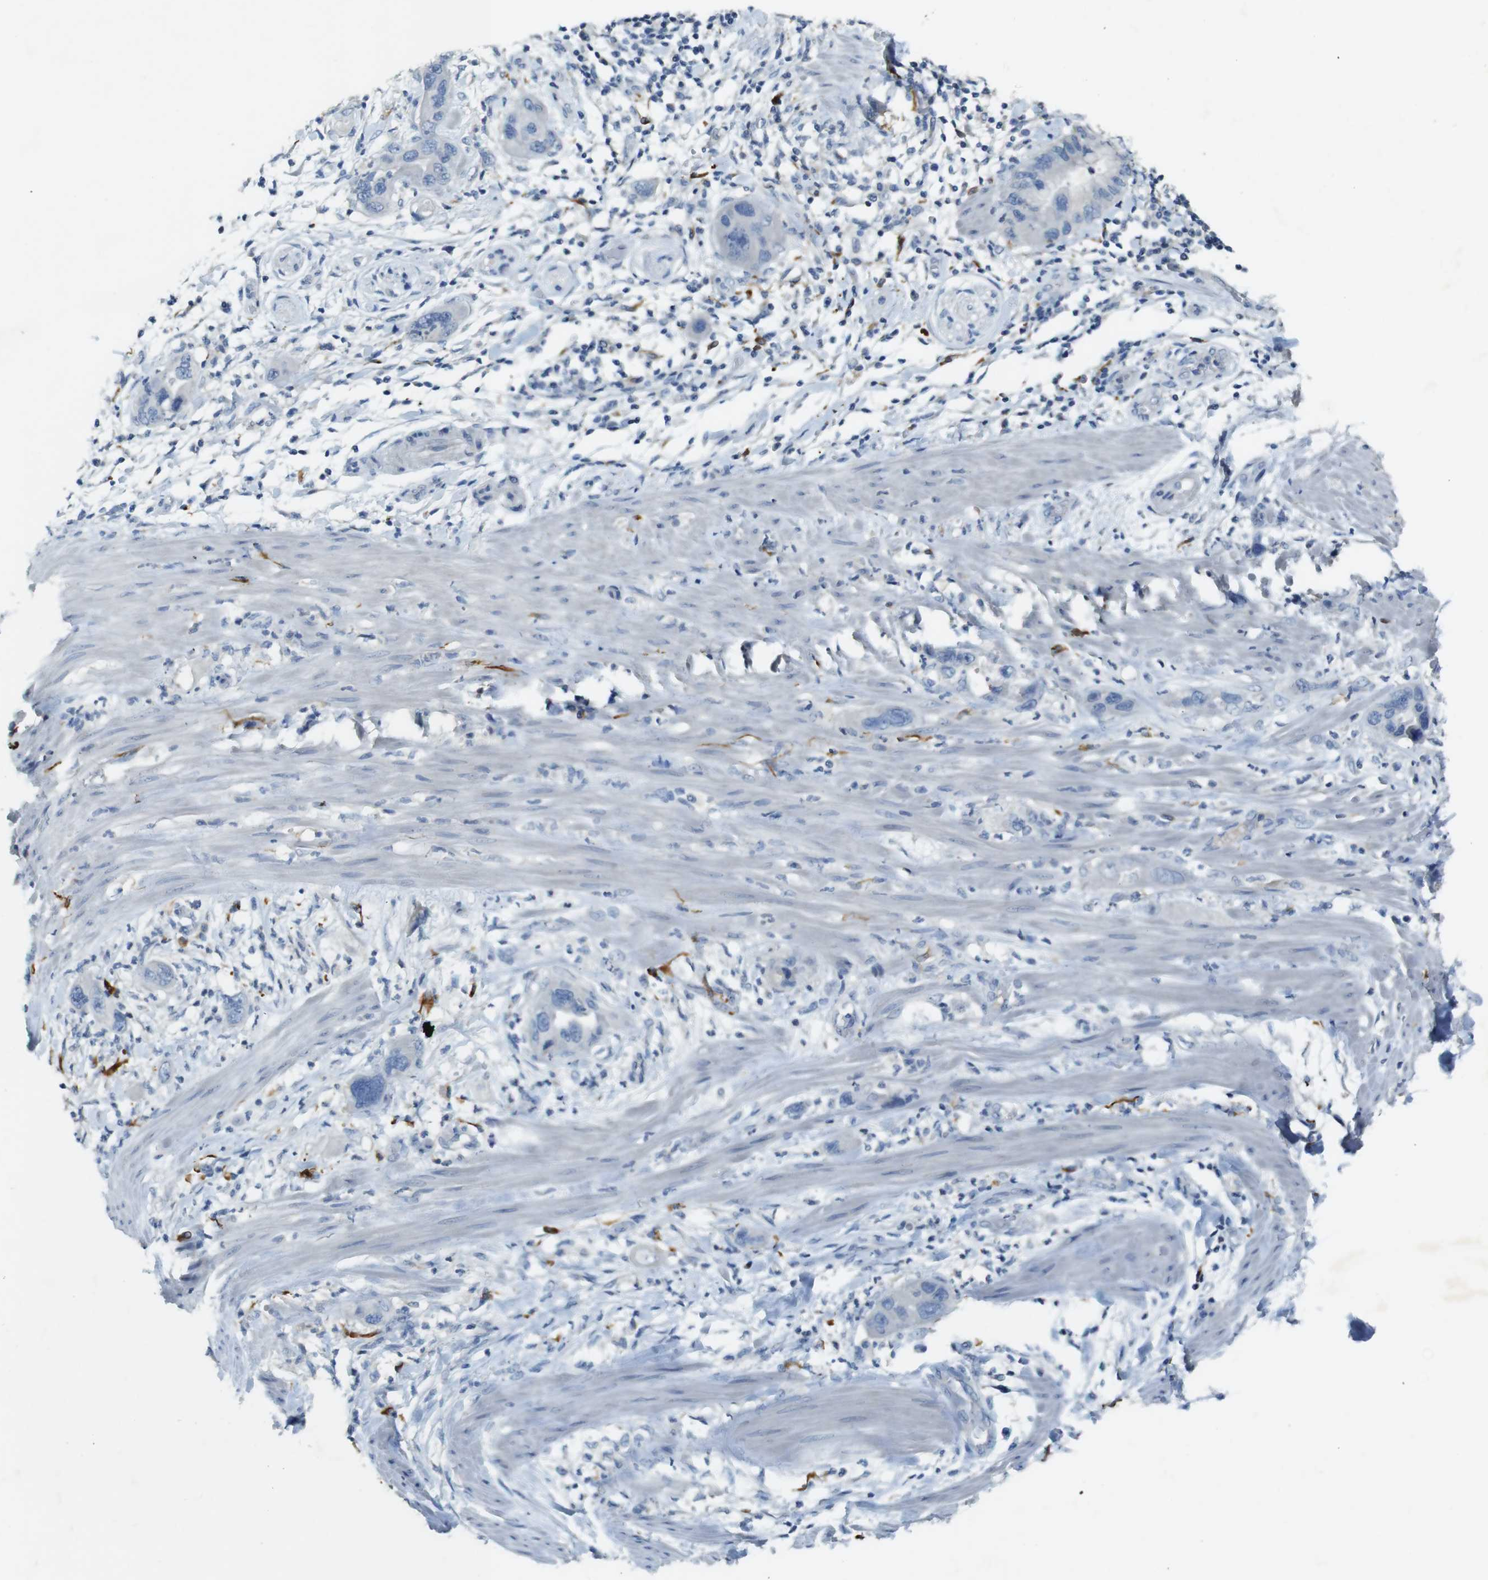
{"staining": {"intensity": "negative", "quantity": "none", "location": "none"}, "tissue": "pancreatic cancer", "cell_type": "Tumor cells", "image_type": "cancer", "snomed": [{"axis": "morphology", "description": "Adenocarcinoma, NOS"}, {"axis": "topography", "description": "Pancreas"}], "caption": "The micrograph reveals no staining of tumor cells in pancreatic adenocarcinoma. (DAB IHC visualized using brightfield microscopy, high magnification).", "gene": "CD320", "patient": {"sex": "female", "age": 71}}